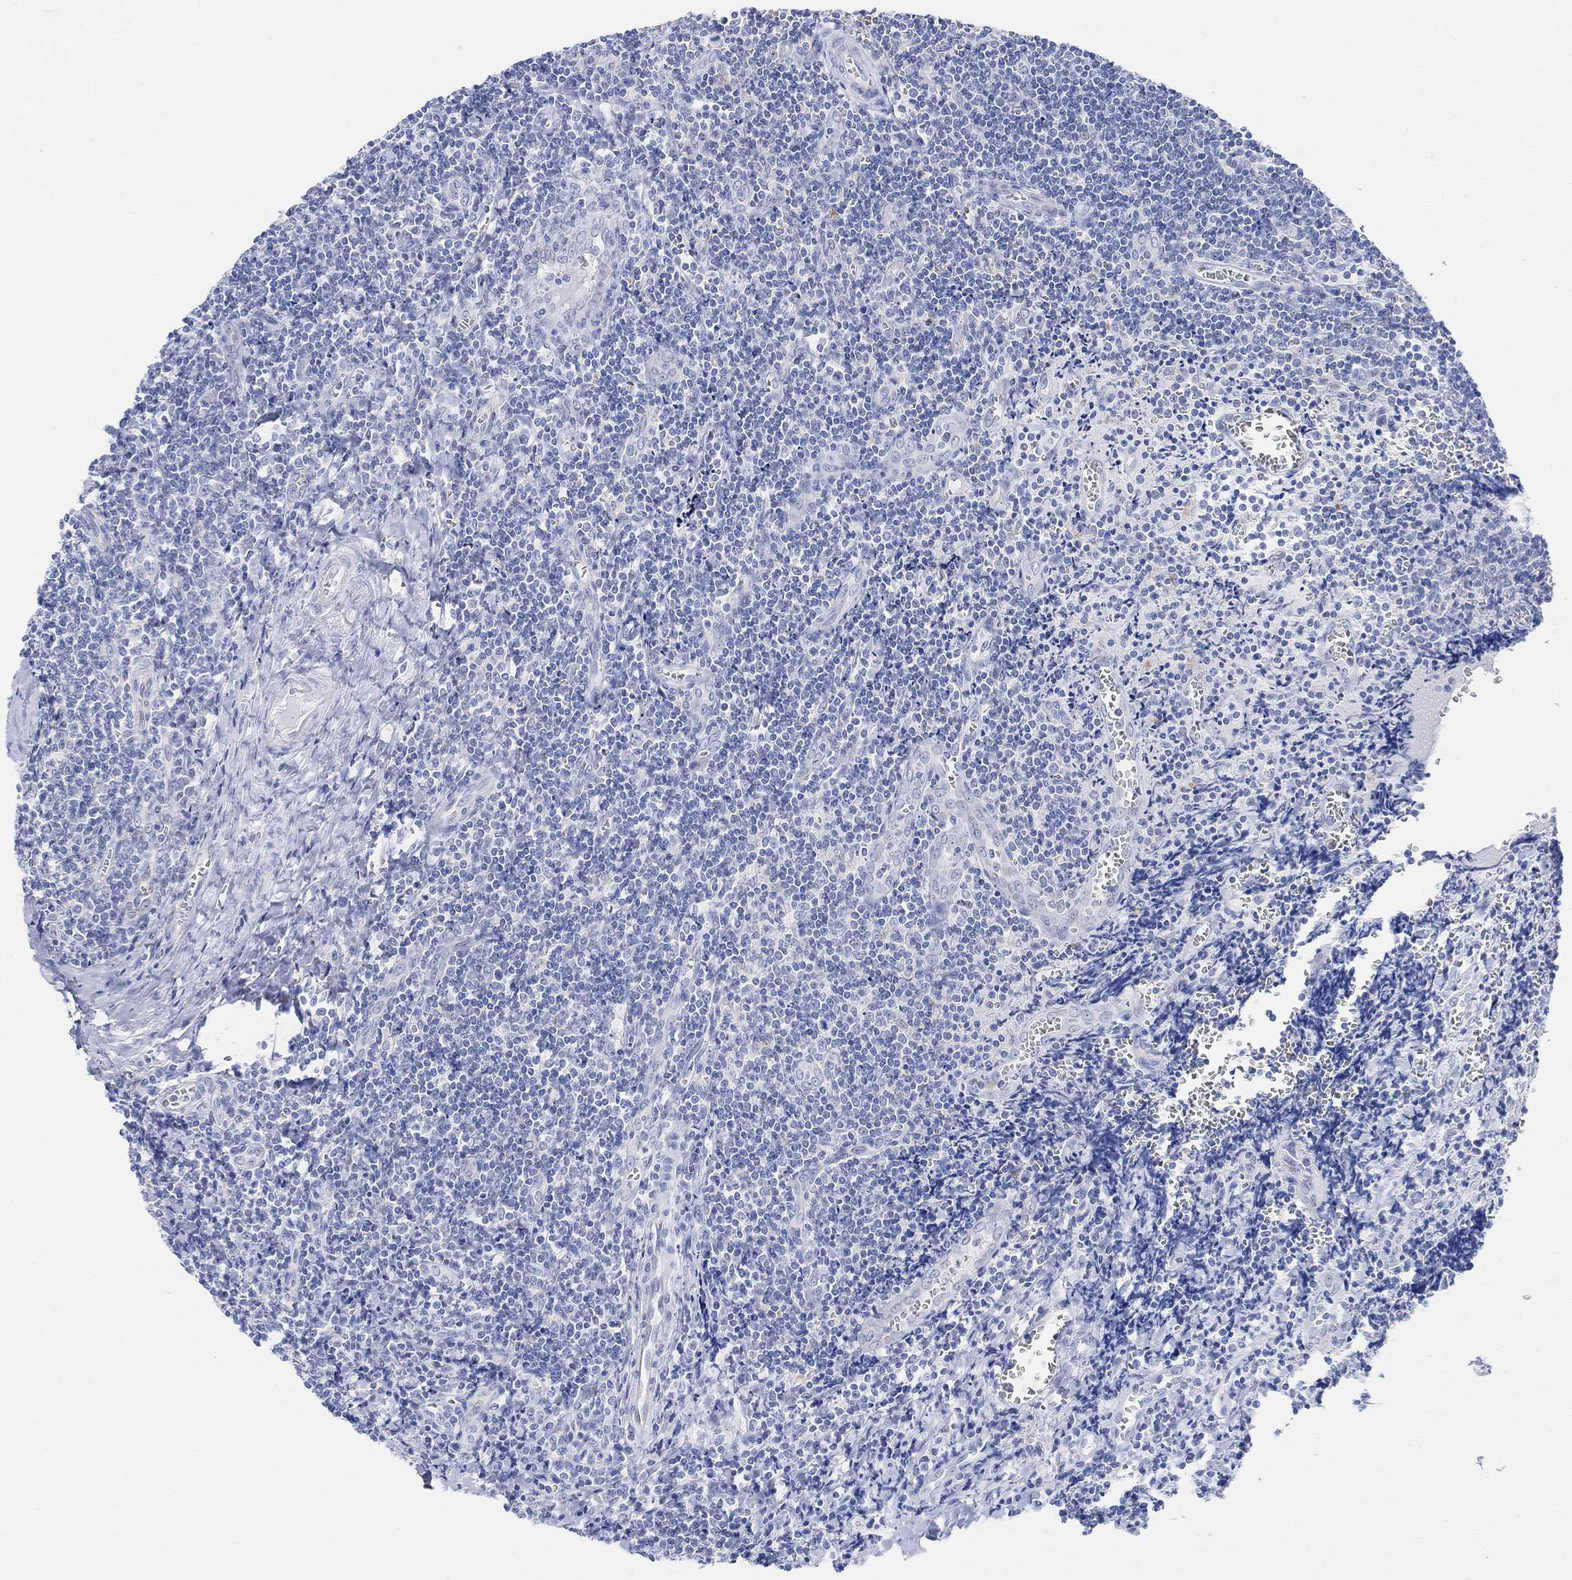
{"staining": {"intensity": "negative", "quantity": "none", "location": "none"}, "tissue": "tonsil", "cell_type": "Germinal center cells", "image_type": "normal", "snomed": [{"axis": "morphology", "description": "Normal tissue, NOS"}, {"axis": "morphology", "description": "Inflammation, NOS"}, {"axis": "topography", "description": "Tonsil"}], "caption": "High power microscopy image of an IHC photomicrograph of benign tonsil, revealing no significant positivity in germinal center cells. The staining was performed using DAB to visualize the protein expression in brown, while the nuclei were stained in blue with hematoxylin (Magnification: 20x).", "gene": "RETNLB", "patient": {"sex": "female", "age": 31}}